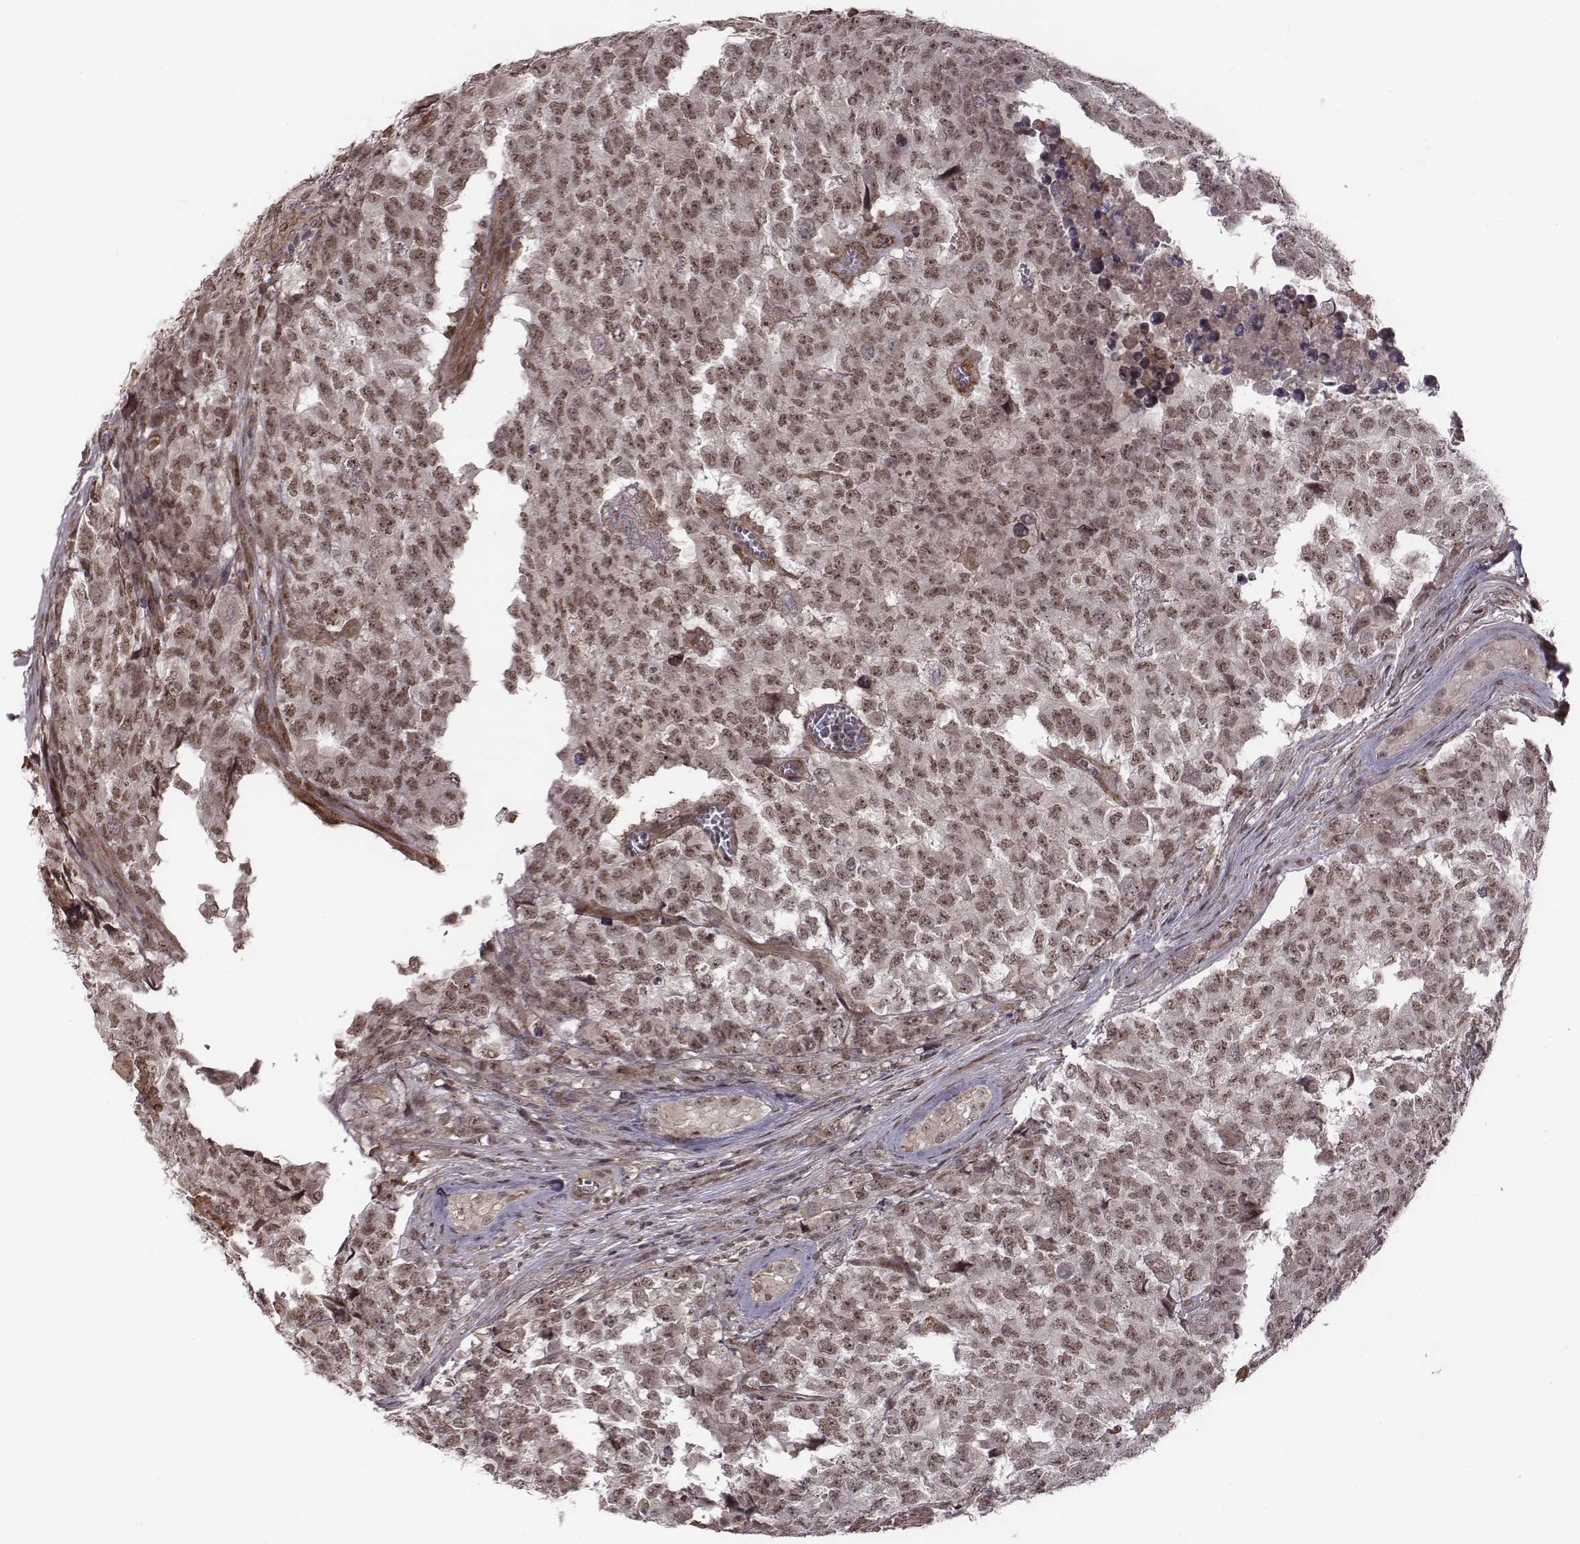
{"staining": {"intensity": "weak", "quantity": ">75%", "location": "nuclear"}, "tissue": "testis cancer", "cell_type": "Tumor cells", "image_type": "cancer", "snomed": [{"axis": "morphology", "description": "Carcinoma, Embryonal, NOS"}, {"axis": "topography", "description": "Testis"}], "caption": "High-power microscopy captured an immunohistochemistry image of testis cancer (embryonal carcinoma), revealing weak nuclear staining in approximately >75% of tumor cells.", "gene": "RPL3", "patient": {"sex": "male", "age": 23}}